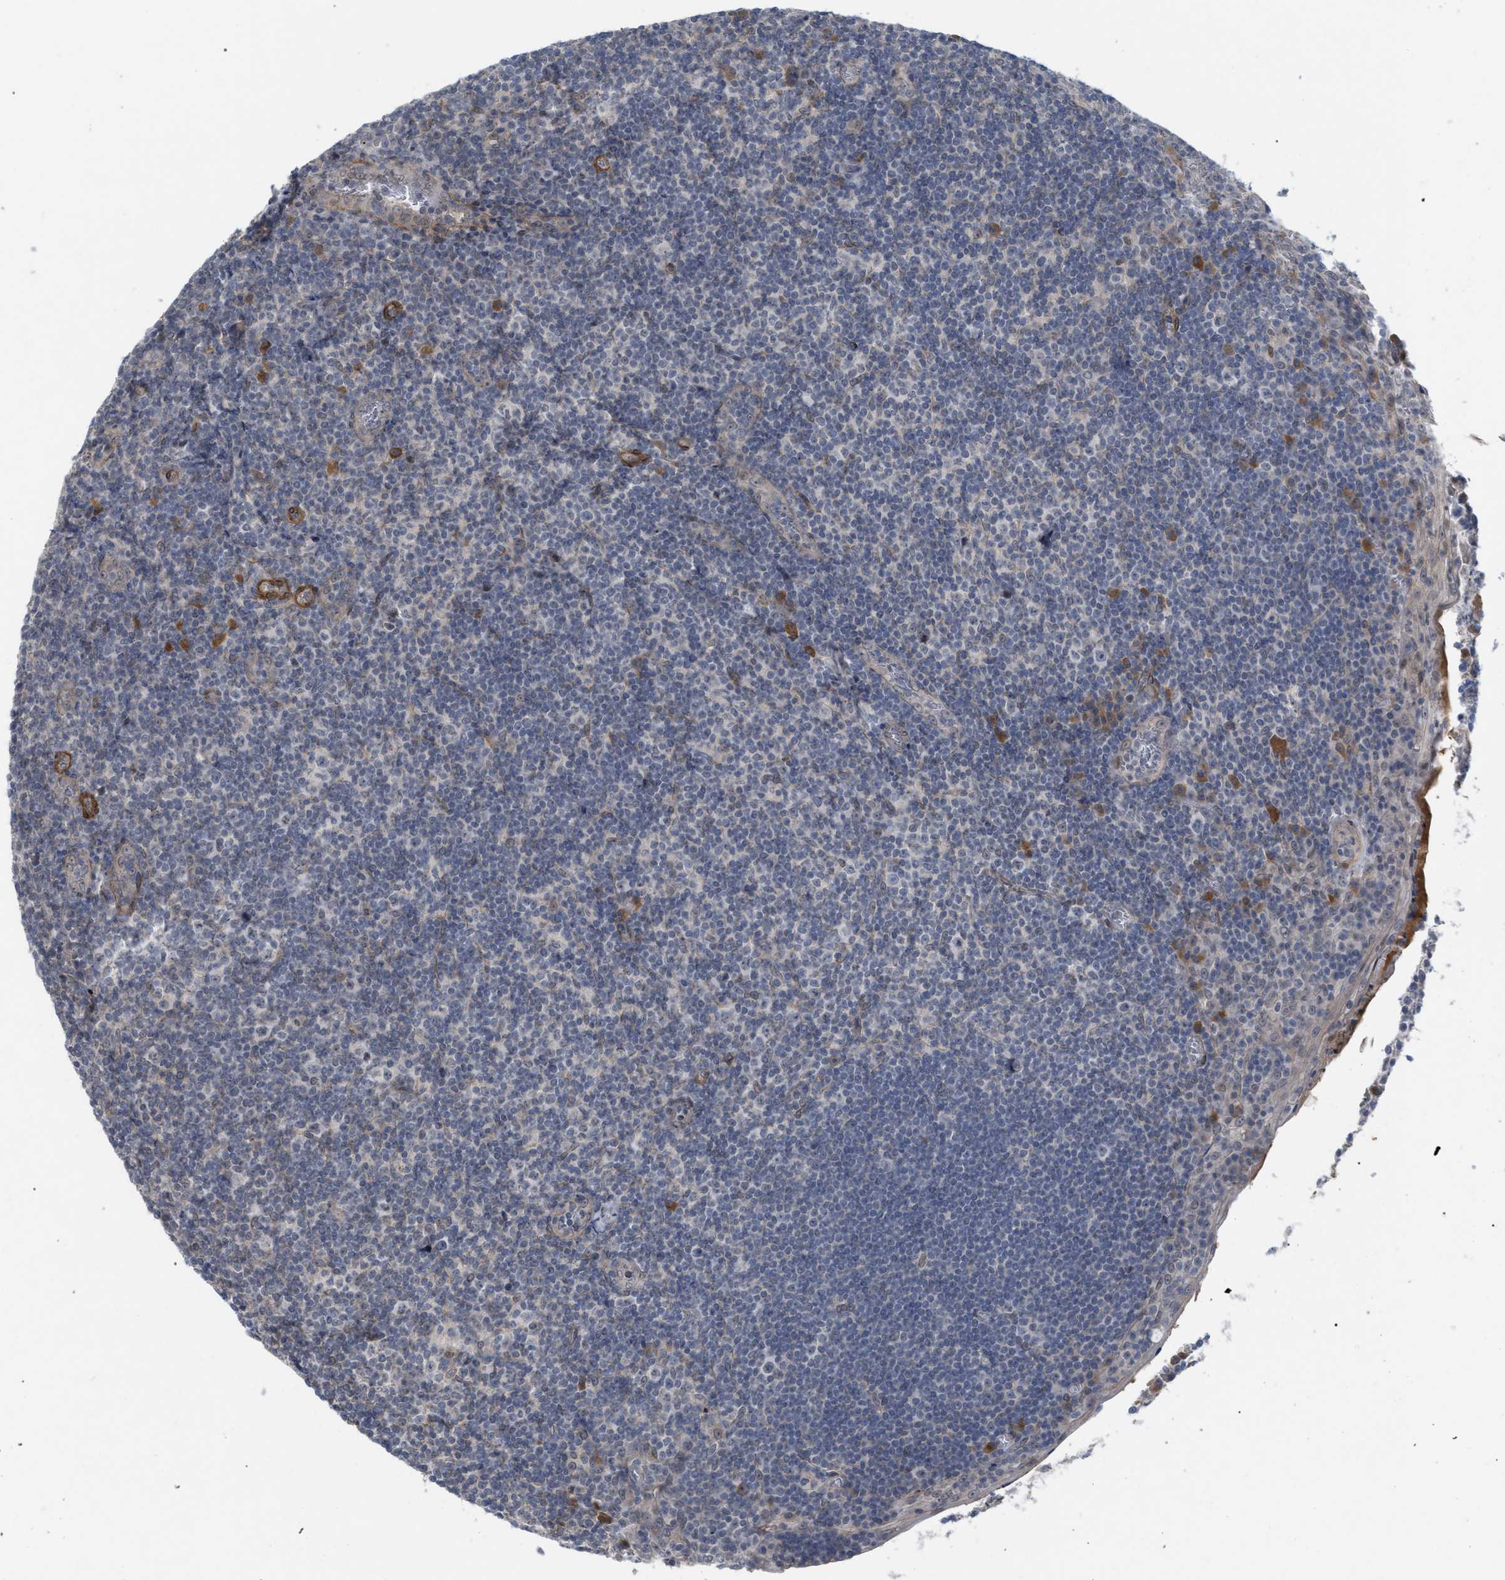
{"staining": {"intensity": "moderate", "quantity": "<25%", "location": "cytoplasmic/membranous"}, "tissue": "tonsil", "cell_type": "Germinal center cells", "image_type": "normal", "snomed": [{"axis": "morphology", "description": "Normal tissue, NOS"}, {"axis": "topography", "description": "Tonsil"}], "caption": "The histopathology image reveals a brown stain indicating the presence of a protein in the cytoplasmic/membranous of germinal center cells in tonsil. The staining was performed using DAB, with brown indicating positive protein expression. Nuclei are stained blue with hematoxylin.", "gene": "ST6GALNAC6", "patient": {"sex": "male", "age": 37}}